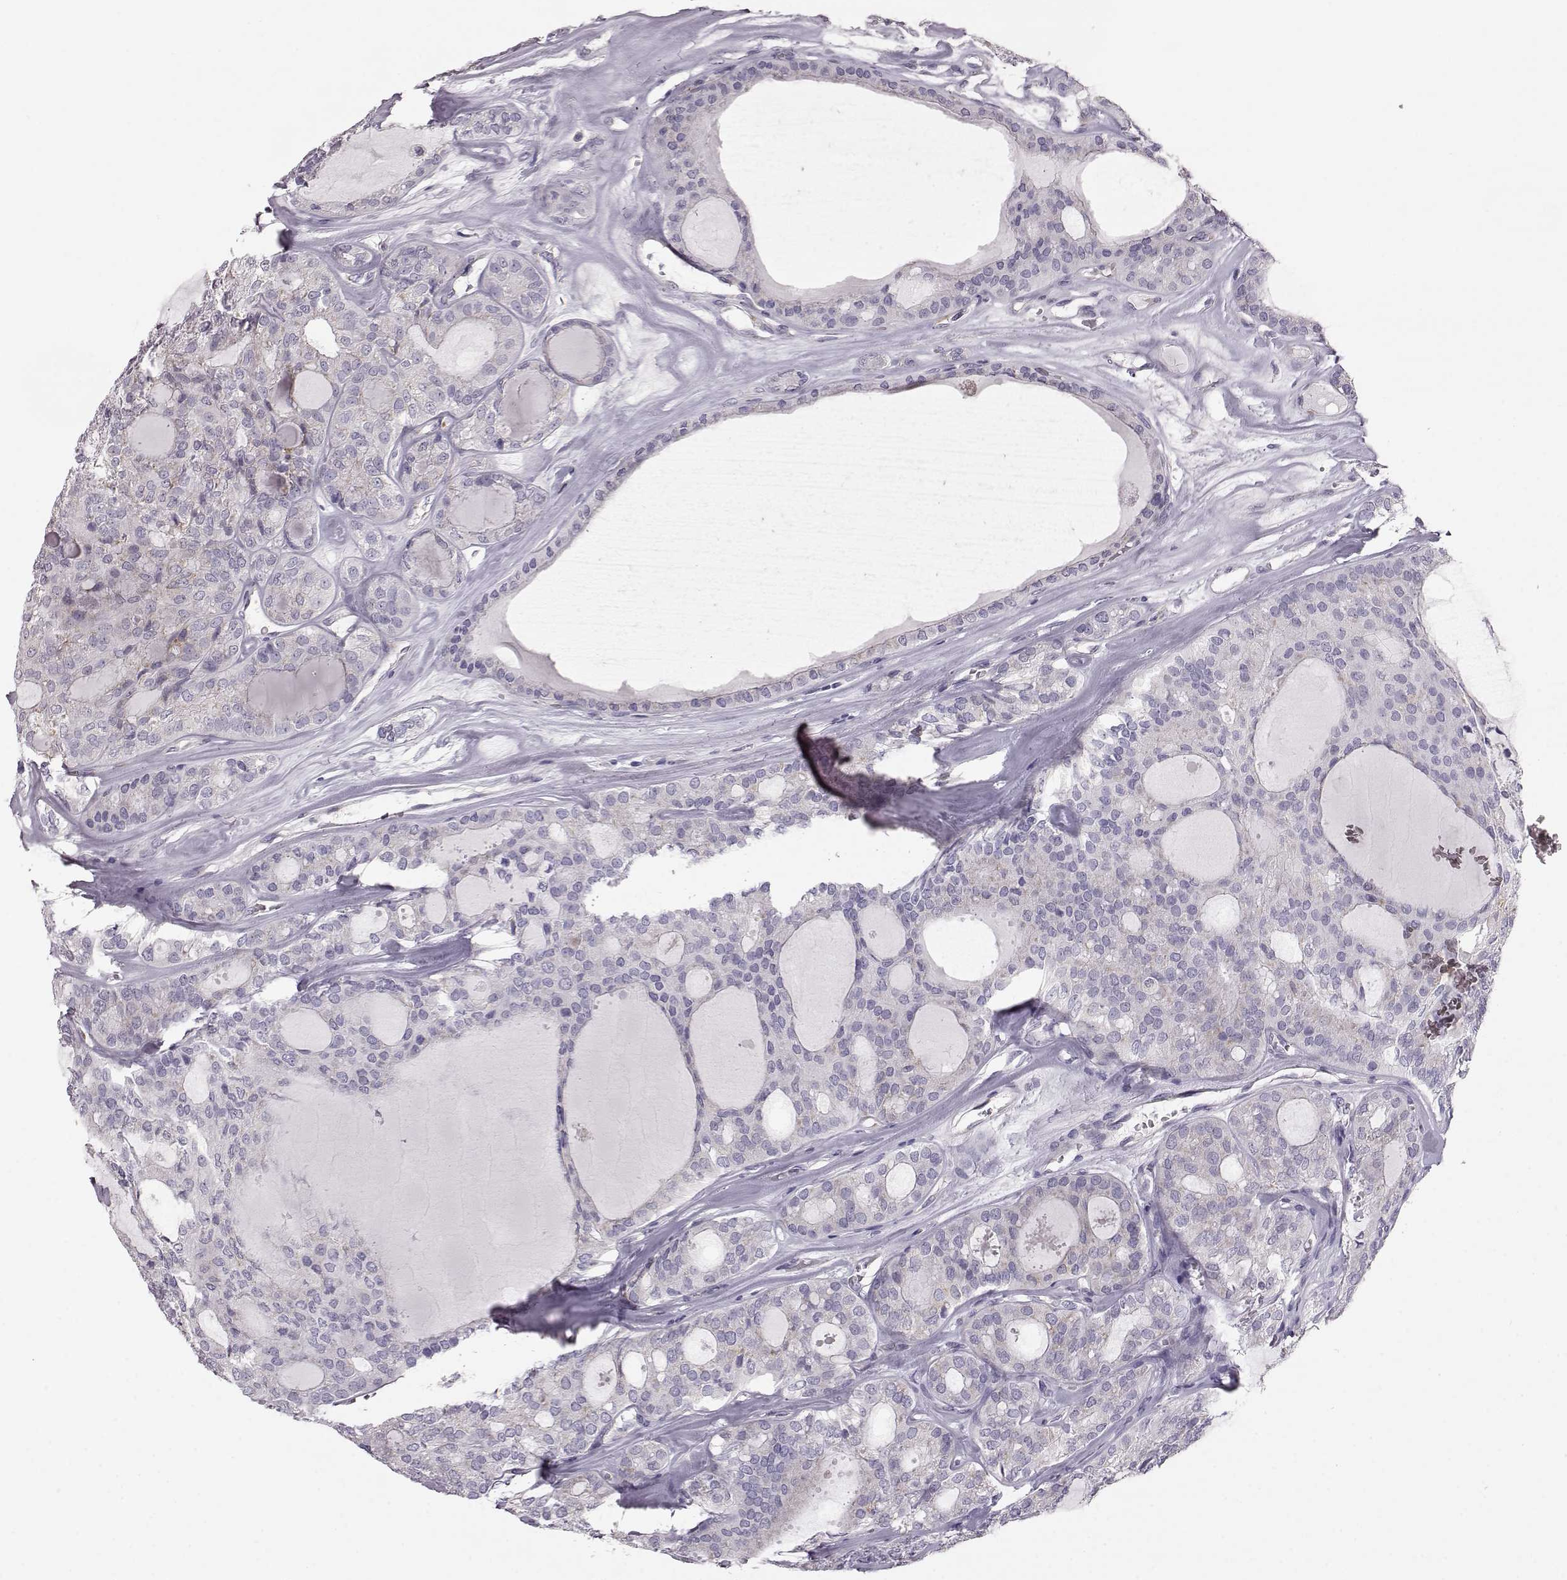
{"staining": {"intensity": "negative", "quantity": "none", "location": "none"}, "tissue": "thyroid cancer", "cell_type": "Tumor cells", "image_type": "cancer", "snomed": [{"axis": "morphology", "description": "Follicular adenoma carcinoma, NOS"}, {"axis": "topography", "description": "Thyroid gland"}], "caption": "Protein analysis of follicular adenoma carcinoma (thyroid) reveals no significant positivity in tumor cells.", "gene": "ELOVL5", "patient": {"sex": "male", "age": 75}}